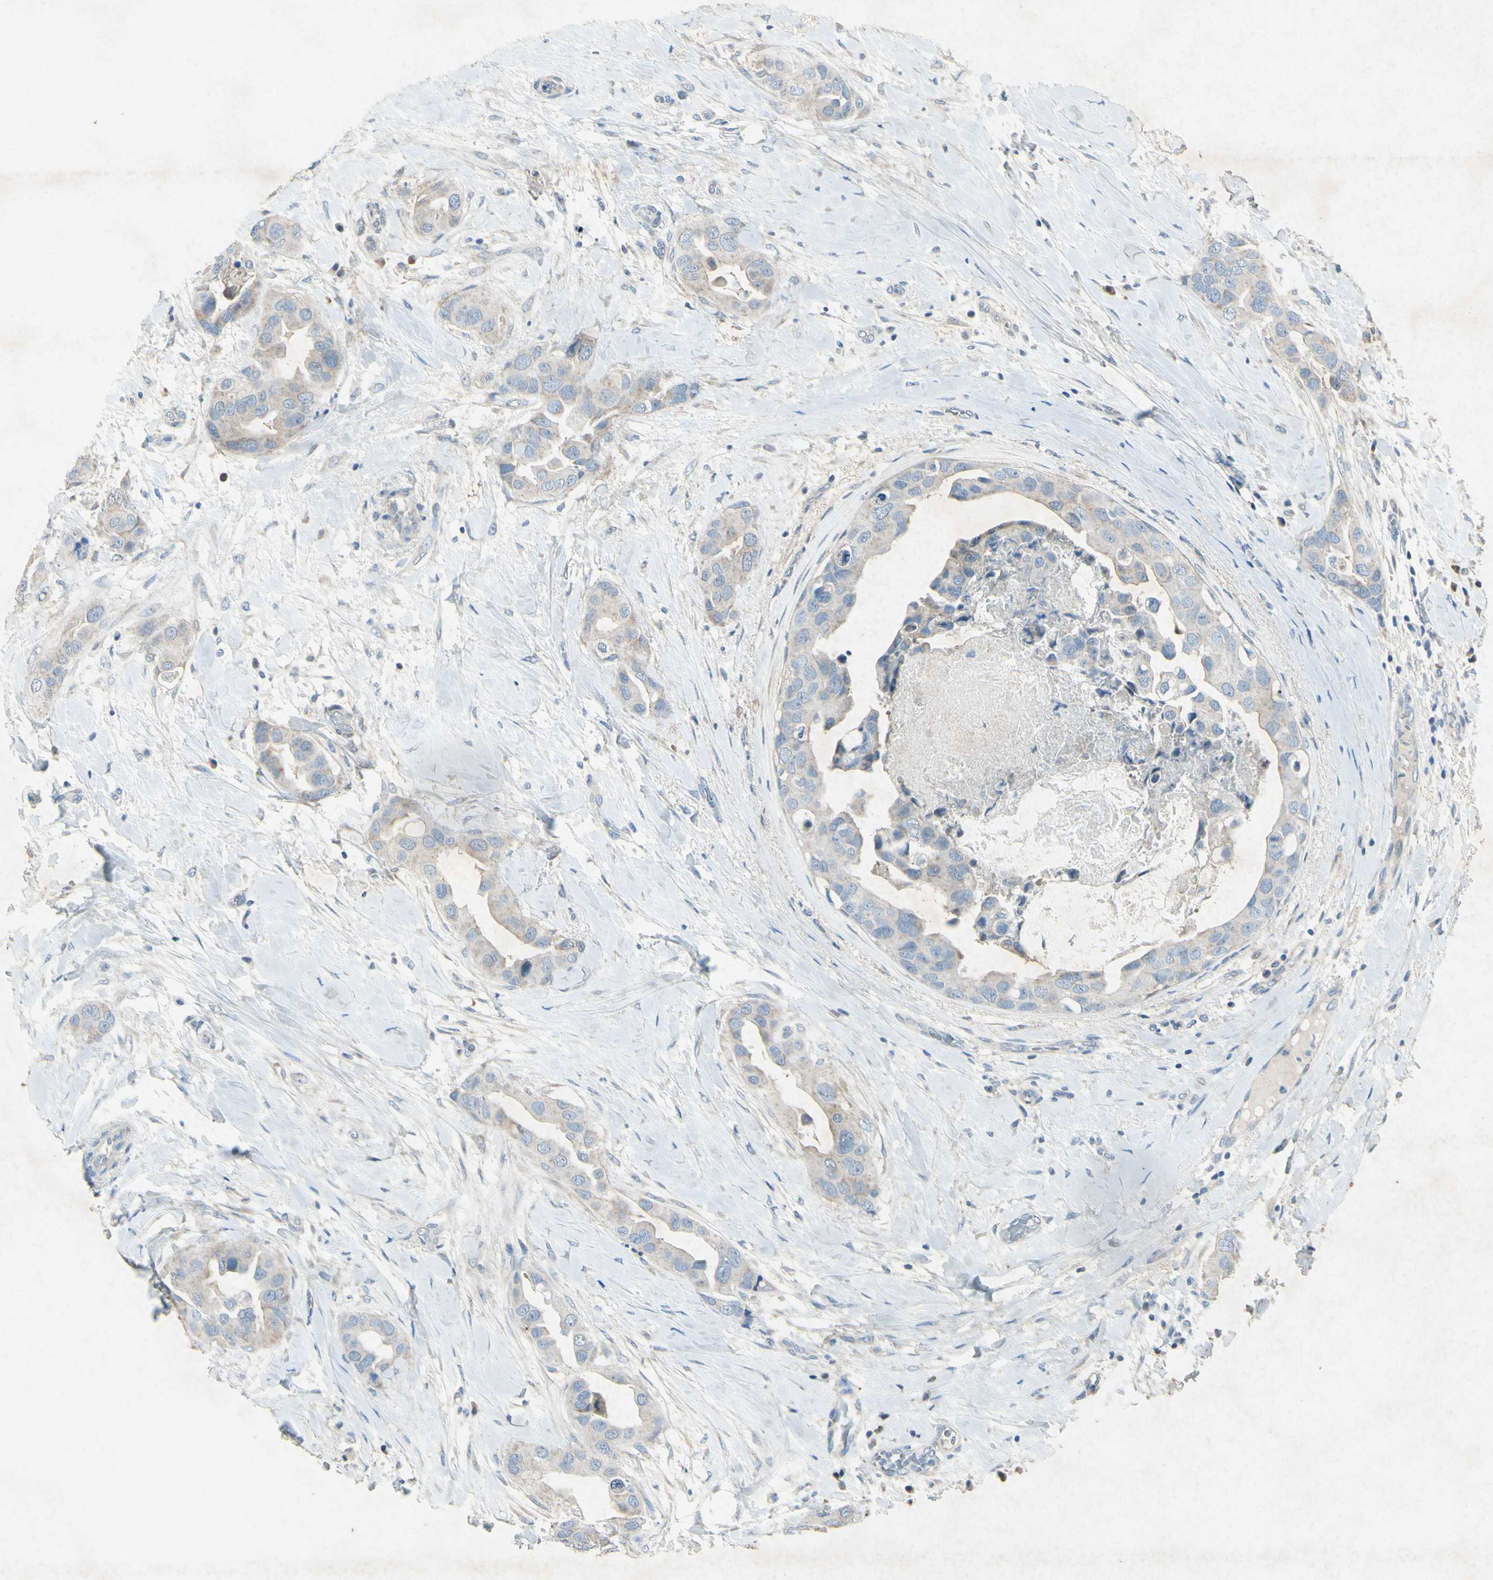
{"staining": {"intensity": "weak", "quantity": ">75%", "location": "cytoplasmic/membranous"}, "tissue": "breast cancer", "cell_type": "Tumor cells", "image_type": "cancer", "snomed": [{"axis": "morphology", "description": "Duct carcinoma"}, {"axis": "topography", "description": "Breast"}], "caption": "Human breast cancer stained for a protein (brown) displays weak cytoplasmic/membranous positive positivity in approximately >75% of tumor cells.", "gene": "SNAP91", "patient": {"sex": "female", "age": 40}}